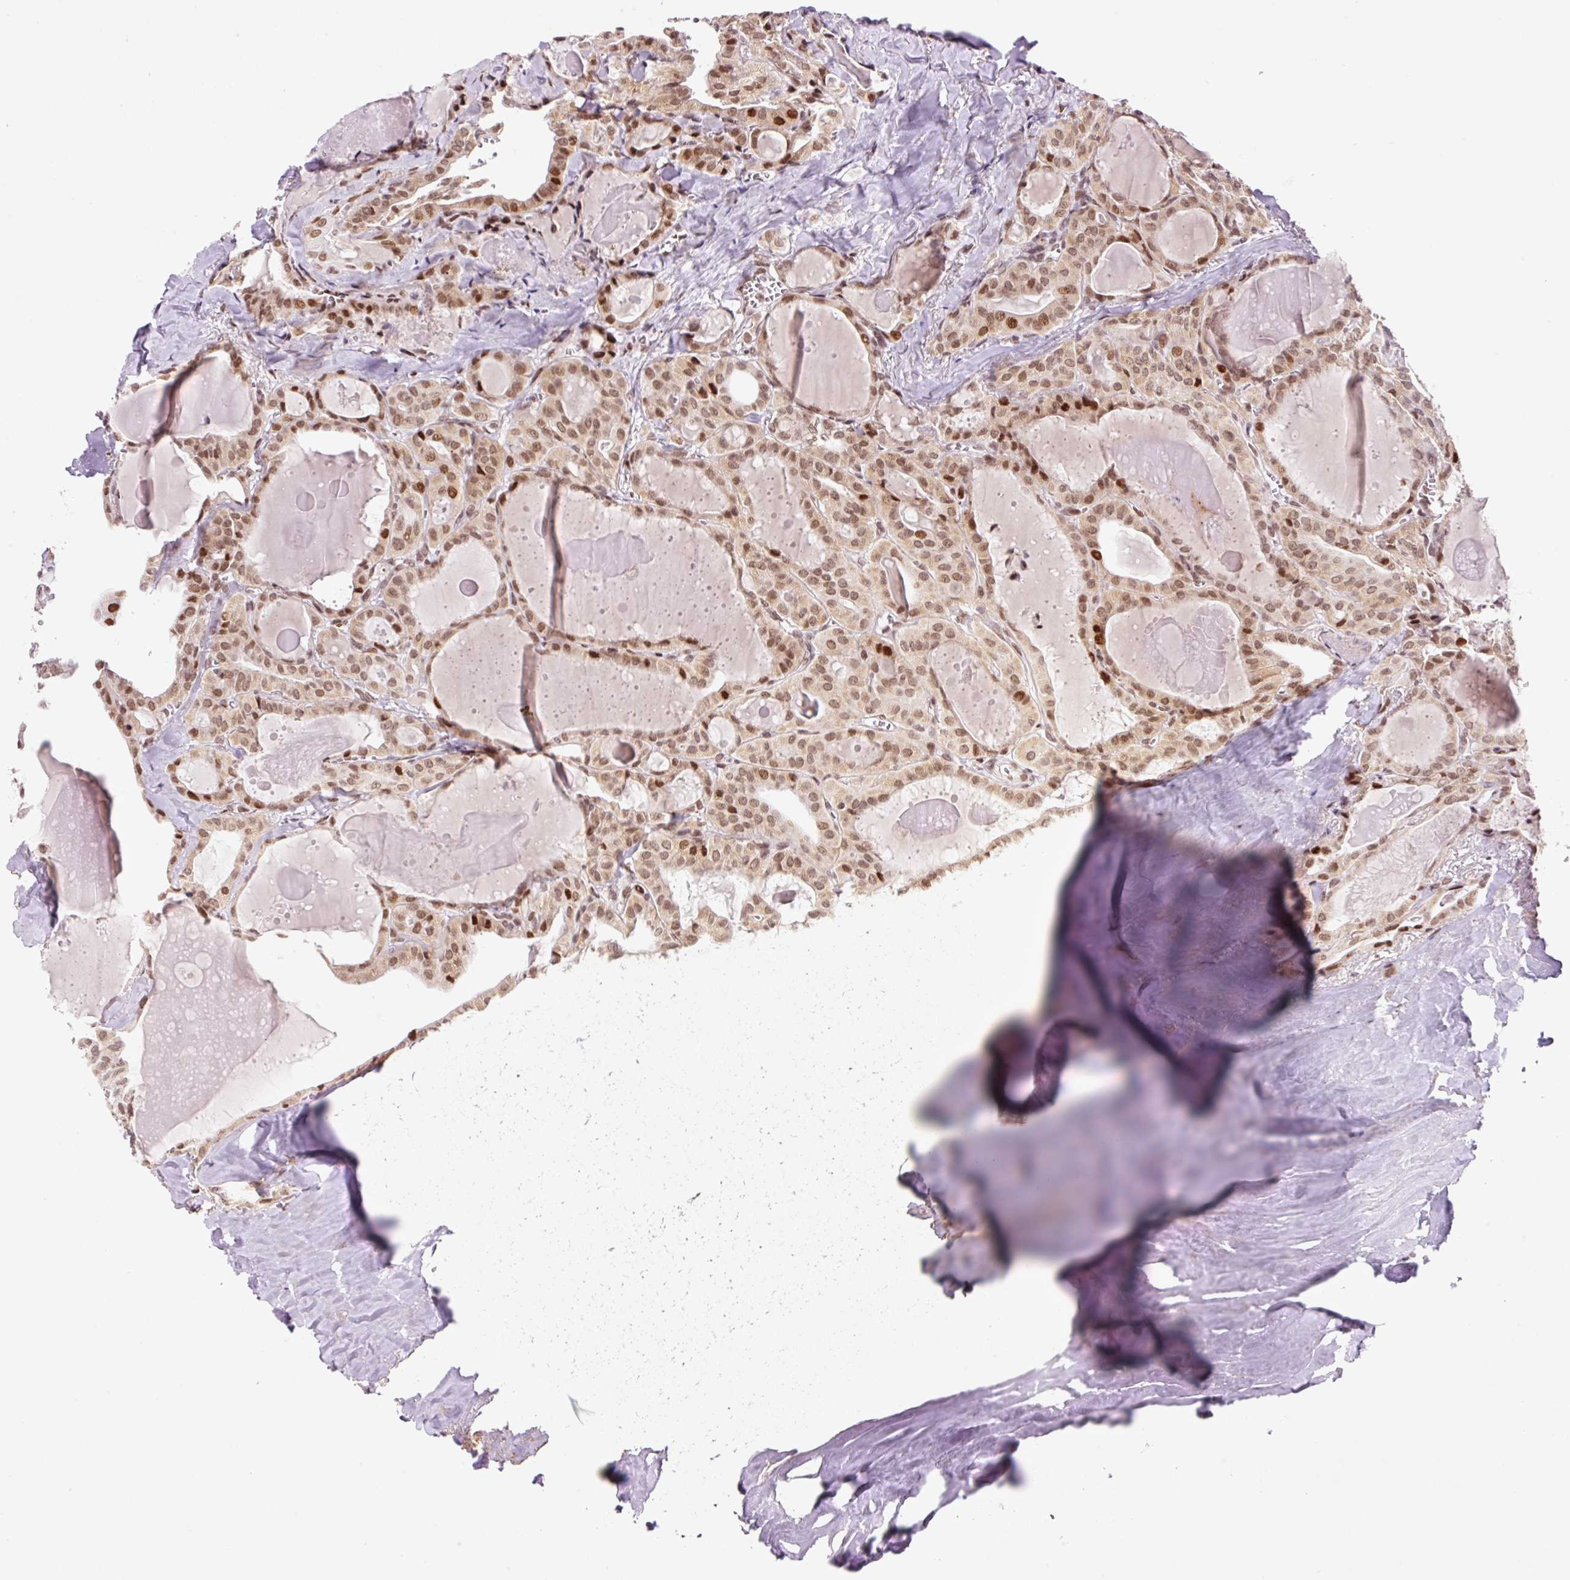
{"staining": {"intensity": "moderate", "quantity": ">75%", "location": "nuclear"}, "tissue": "thyroid cancer", "cell_type": "Tumor cells", "image_type": "cancer", "snomed": [{"axis": "morphology", "description": "Papillary adenocarcinoma, NOS"}, {"axis": "topography", "description": "Thyroid gland"}], "caption": "Brown immunohistochemical staining in human thyroid papillary adenocarcinoma exhibits moderate nuclear staining in about >75% of tumor cells.", "gene": "CCNL2", "patient": {"sex": "male", "age": 52}}